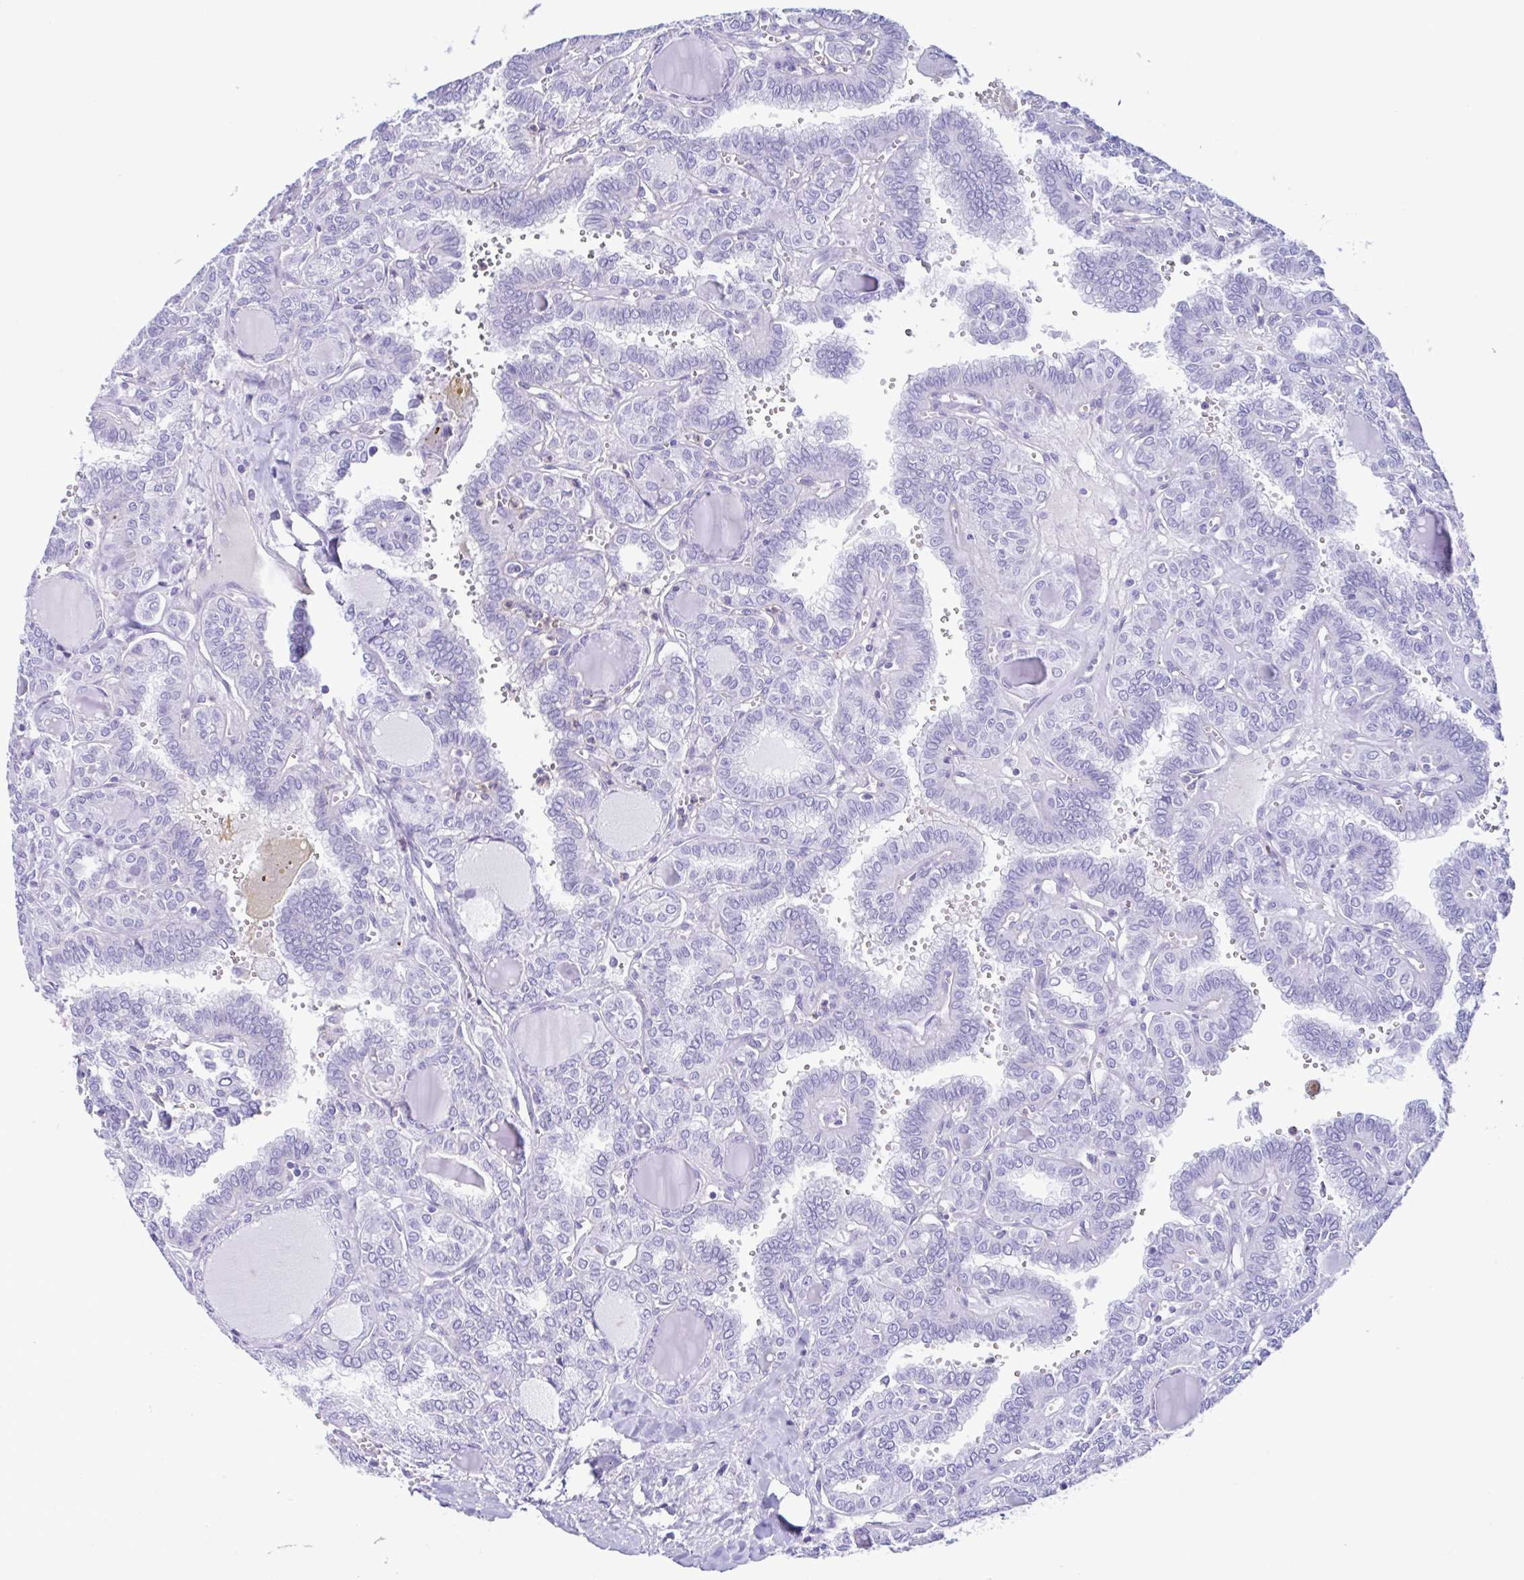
{"staining": {"intensity": "negative", "quantity": "none", "location": "none"}, "tissue": "thyroid cancer", "cell_type": "Tumor cells", "image_type": "cancer", "snomed": [{"axis": "morphology", "description": "Papillary adenocarcinoma, NOS"}, {"axis": "topography", "description": "Thyroid gland"}], "caption": "Image shows no significant protein staining in tumor cells of papillary adenocarcinoma (thyroid). (DAB immunohistochemistry, high magnification).", "gene": "CYP11B1", "patient": {"sex": "female", "age": 41}}